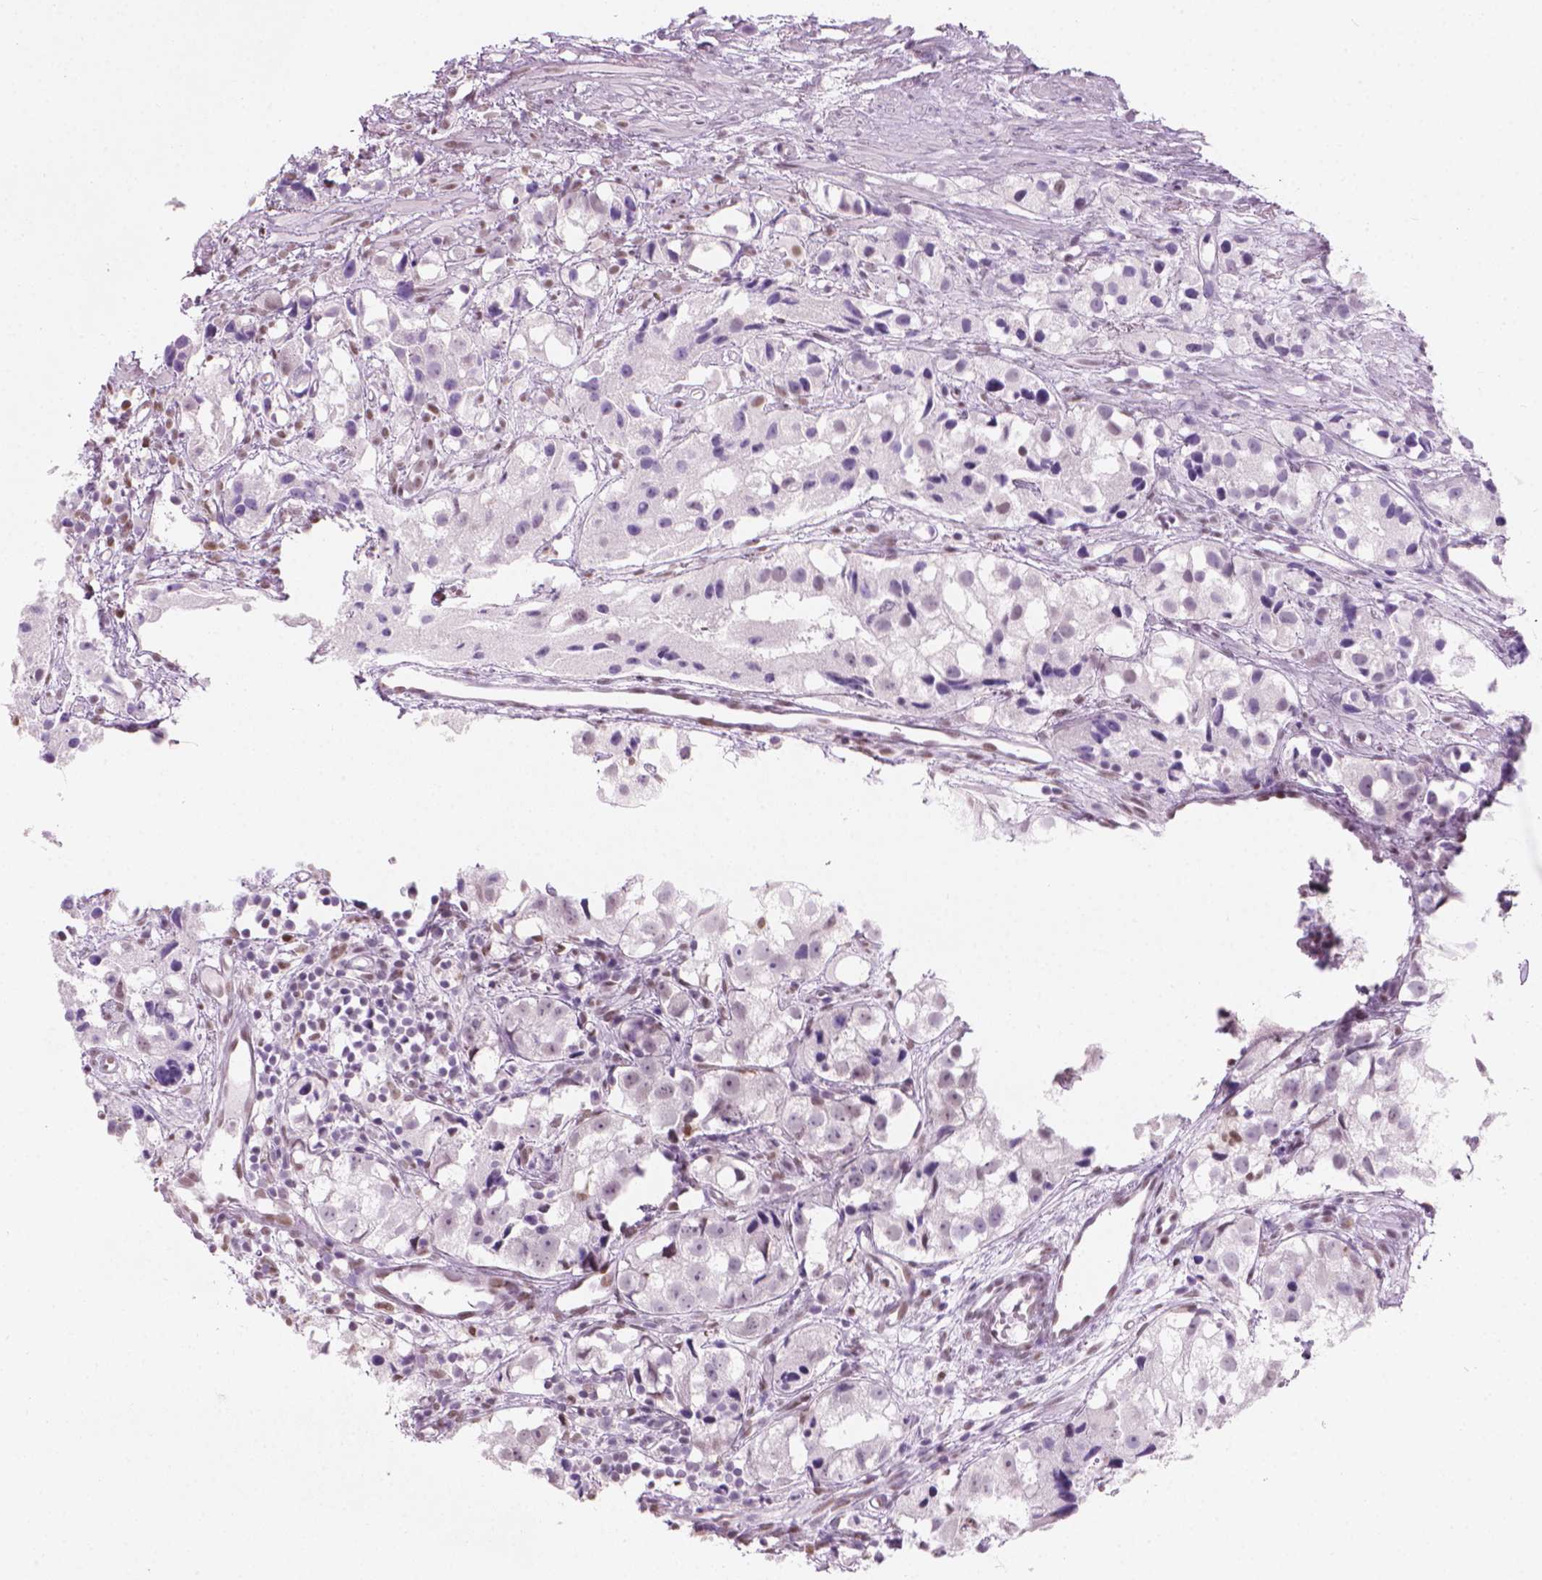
{"staining": {"intensity": "weak", "quantity": "<25%", "location": "nuclear"}, "tissue": "prostate cancer", "cell_type": "Tumor cells", "image_type": "cancer", "snomed": [{"axis": "morphology", "description": "Adenocarcinoma, High grade"}, {"axis": "topography", "description": "Prostate"}], "caption": "DAB immunohistochemical staining of human adenocarcinoma (high-grade) (prostate) demonstrates no significant staining in tumor cells.", "gene": "PIAS2", "patient": {"sex": "male", "age": 68}}